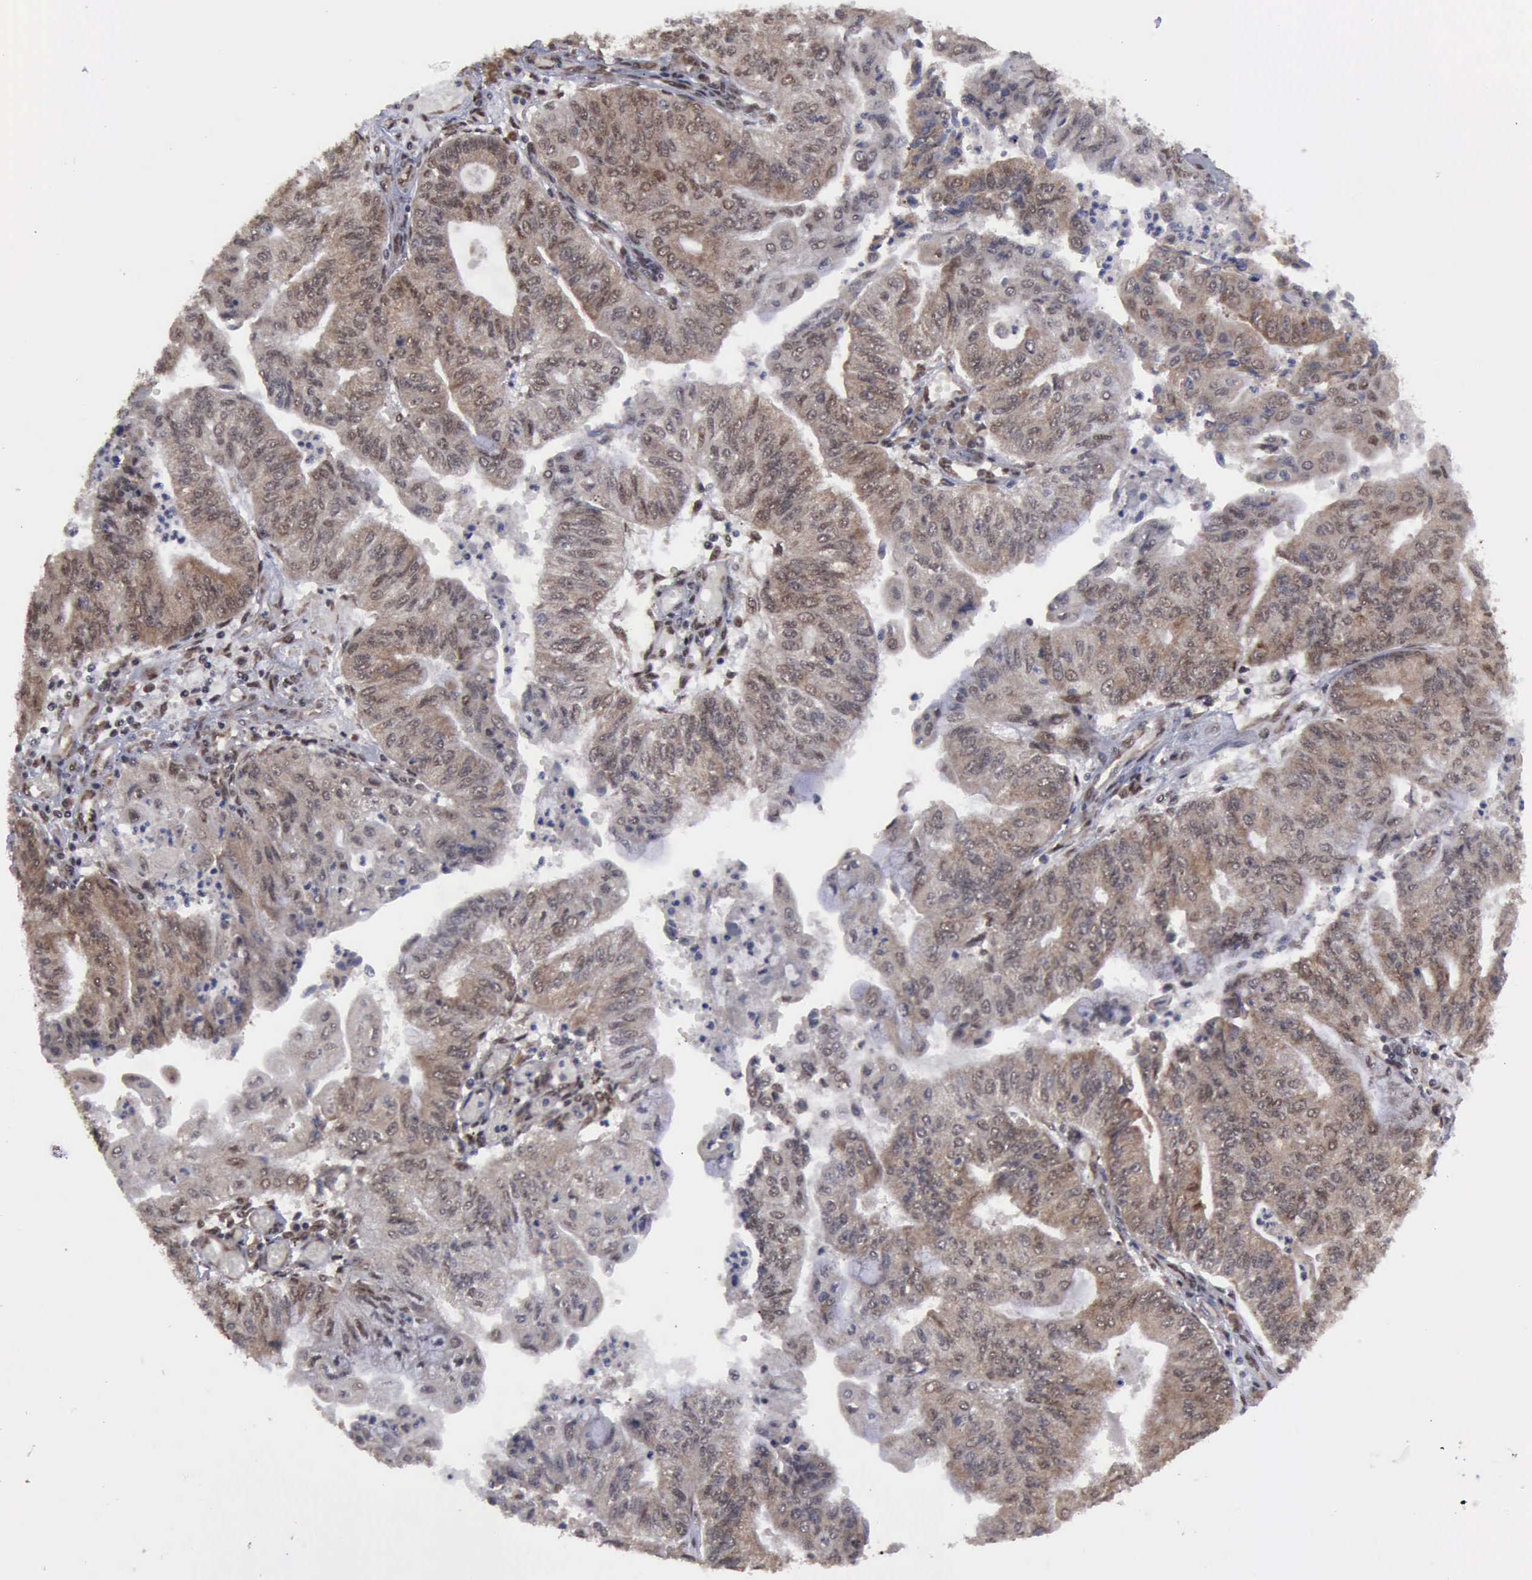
{"staining": {"intensity": "weak", "quantity": ">75%", "location": "cytoplasmic/membranous,nuclear"}, "tissue": "endometrial cancer", "cell_type": "Tumor cells", "image_type": "cancer", "snomed": [{"axis": "morphology", "description": "Adenocarcinoma, NOS"}, {"axis": "topography", "description": "Endometrium"}], "caption": "A micrograph of adenocarcinoma (endometrial) stained for a protein shows weak cytoplasmic/membranous and nuclear brown staining in tumor cells. Nuclei are stained in blue.", "gene": "RTCB", "patient": {"sex": "female", "age": 59}}